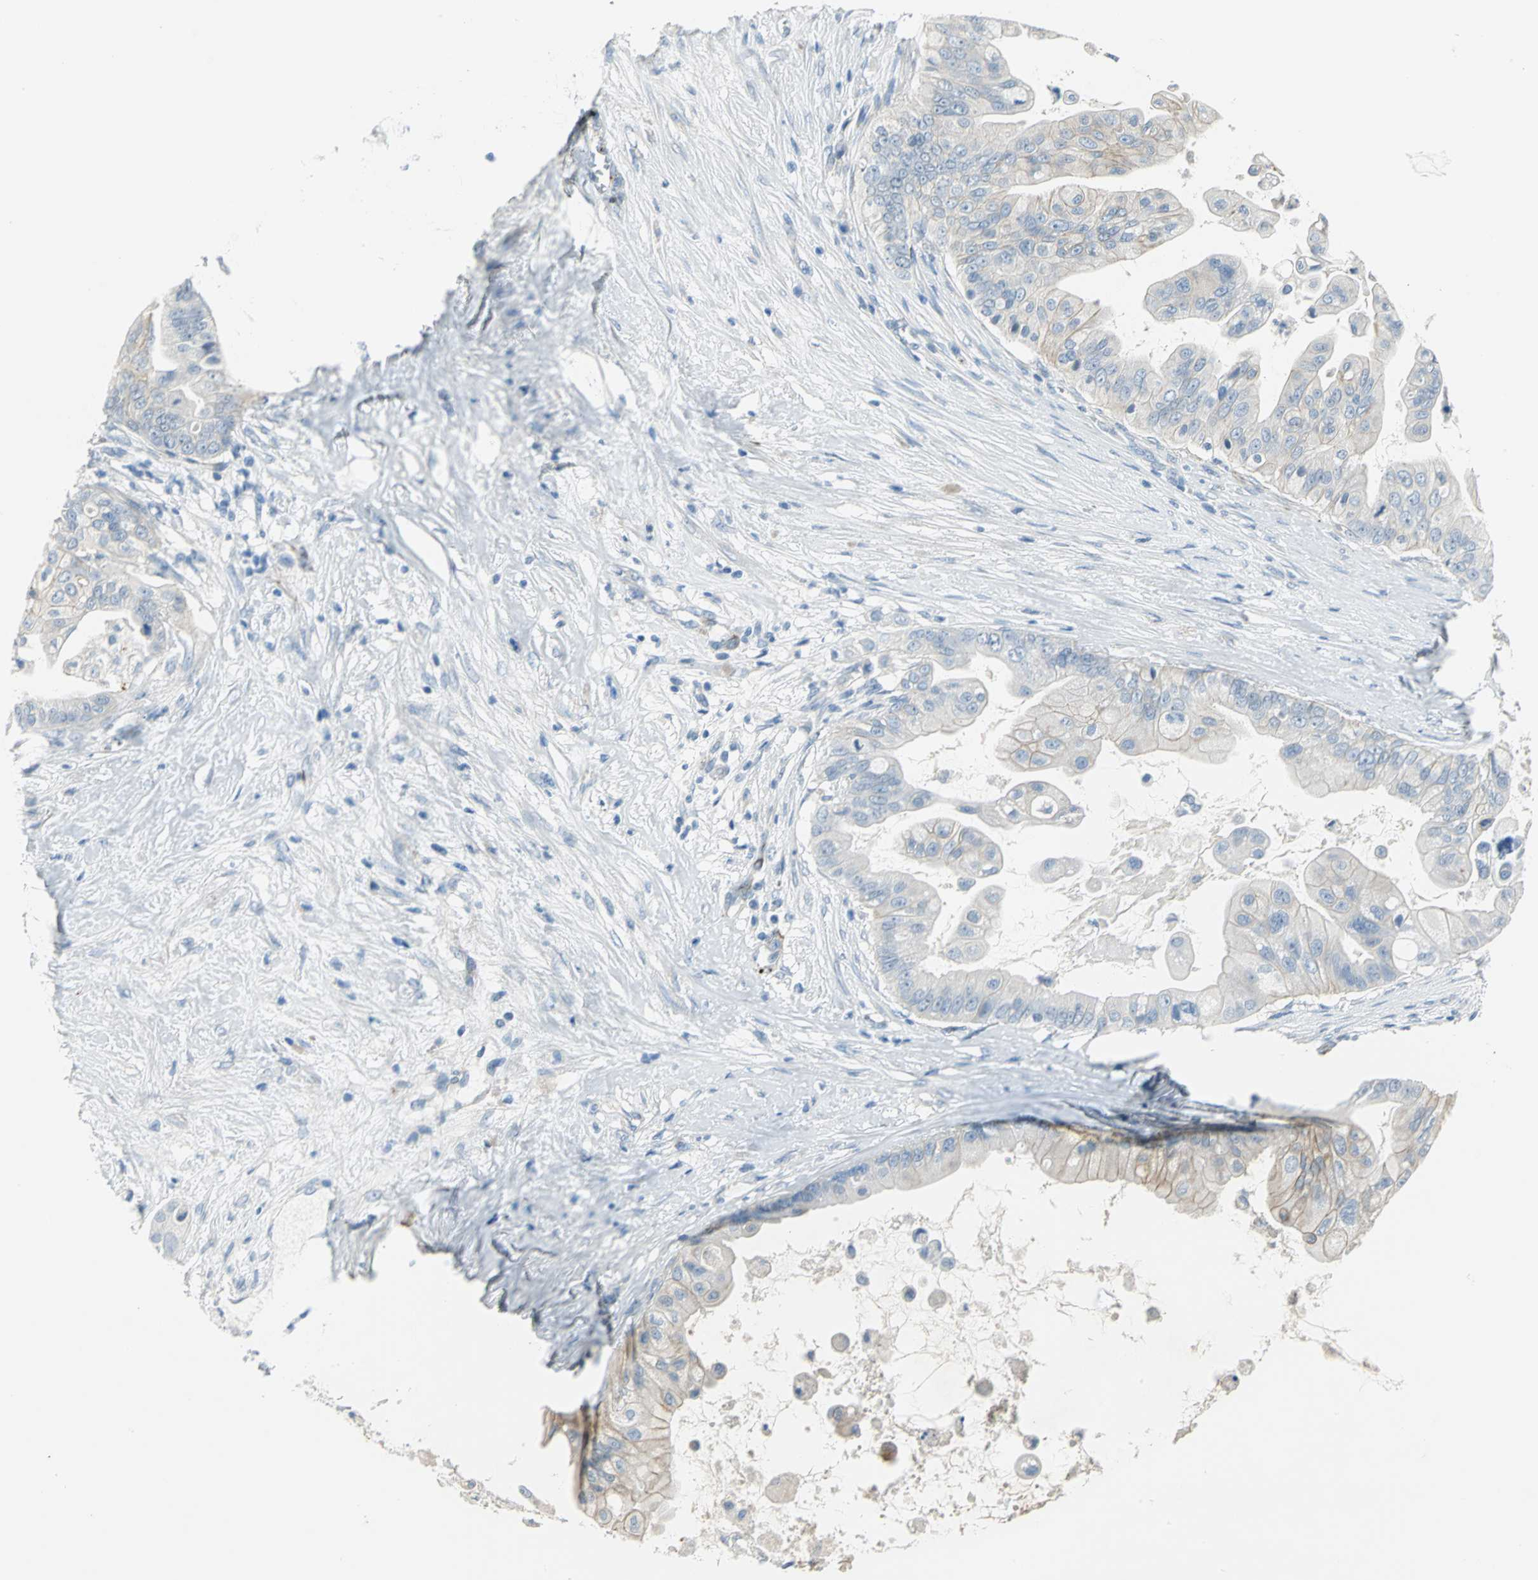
{"staining": {"intensity": "moderate", "quantity": "25%-75%", "location": "cytoplasmic/membranous"}, "tissue": "pancreatic cancer", "cell_type": "Tumor cells", "image_type": "cancer", "snomed": [{"axis": "morphology", "description": "Adenocarcinoma, NOS"}, {"axis": "topography", "description": "Pancreas"}], "caption": "A photomicrograph showing moderate cytoplasmic/membranous expression in about 25%-75% of tumor cells in pancreatic adenocarcinoma, as visualized by brown immunohistochemical staining.", "gene": "ALOX15", "patient": {"sex": "female", "age": 75}}